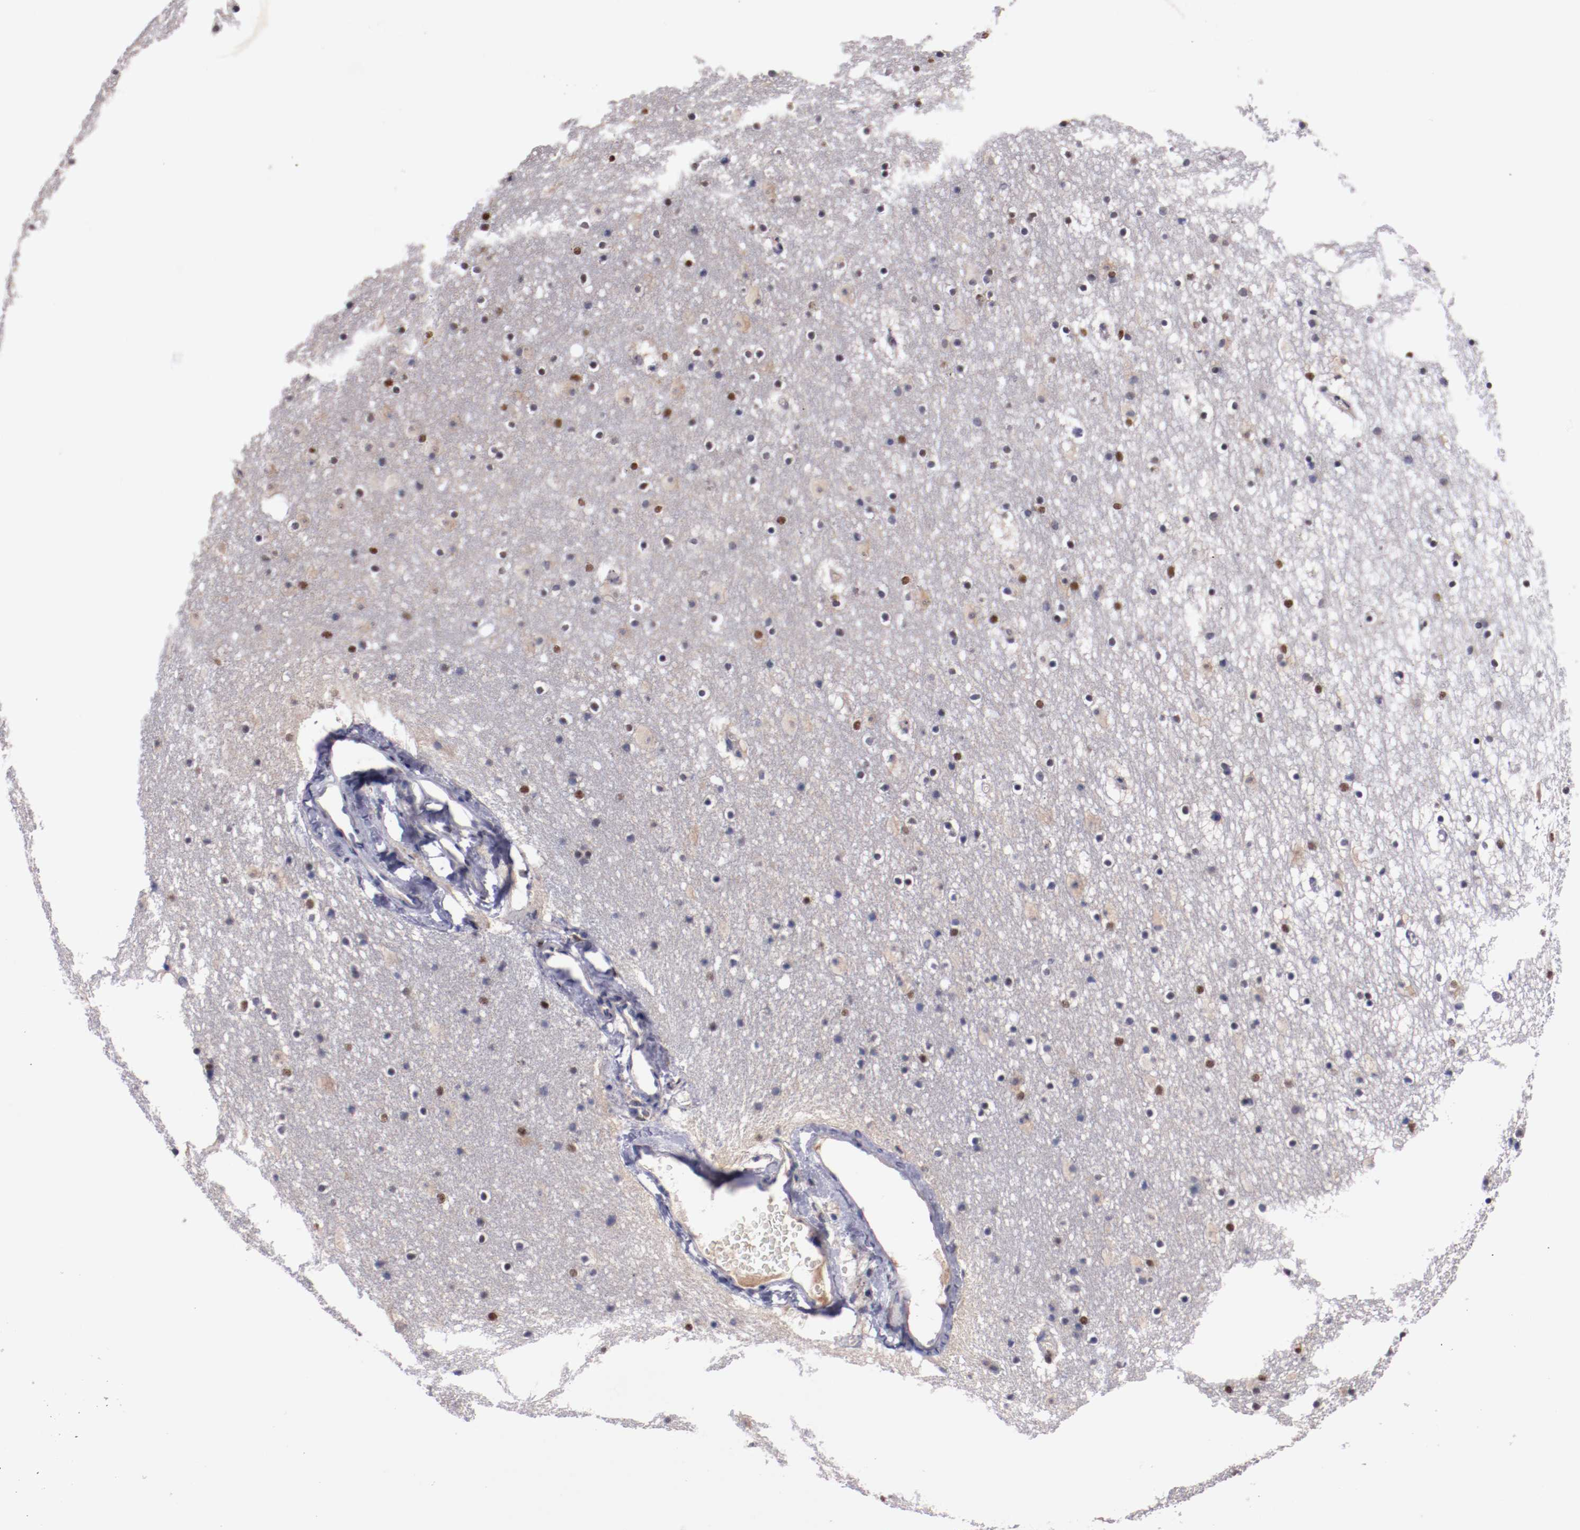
{"staining": {"intensity": "strong", "quantity": "<25%", "location": "nuclear"}, "tissue": "caudate", "cell_type": "Glial cells", "image_type": "normal", "snomed": [{"axis": "morphology", "description": "Normal tissue, NOS"}, {"axis": "topography", "description": "Lateral ventricle wall"}], "caption": "This is a photomicrograph of immunohistochemistry staining of unremarkable caudate, which shows strong staining in the nuclear of glial cells.", "gene": "FAM81A", "patient": {"sex": "male", "age": 45}}